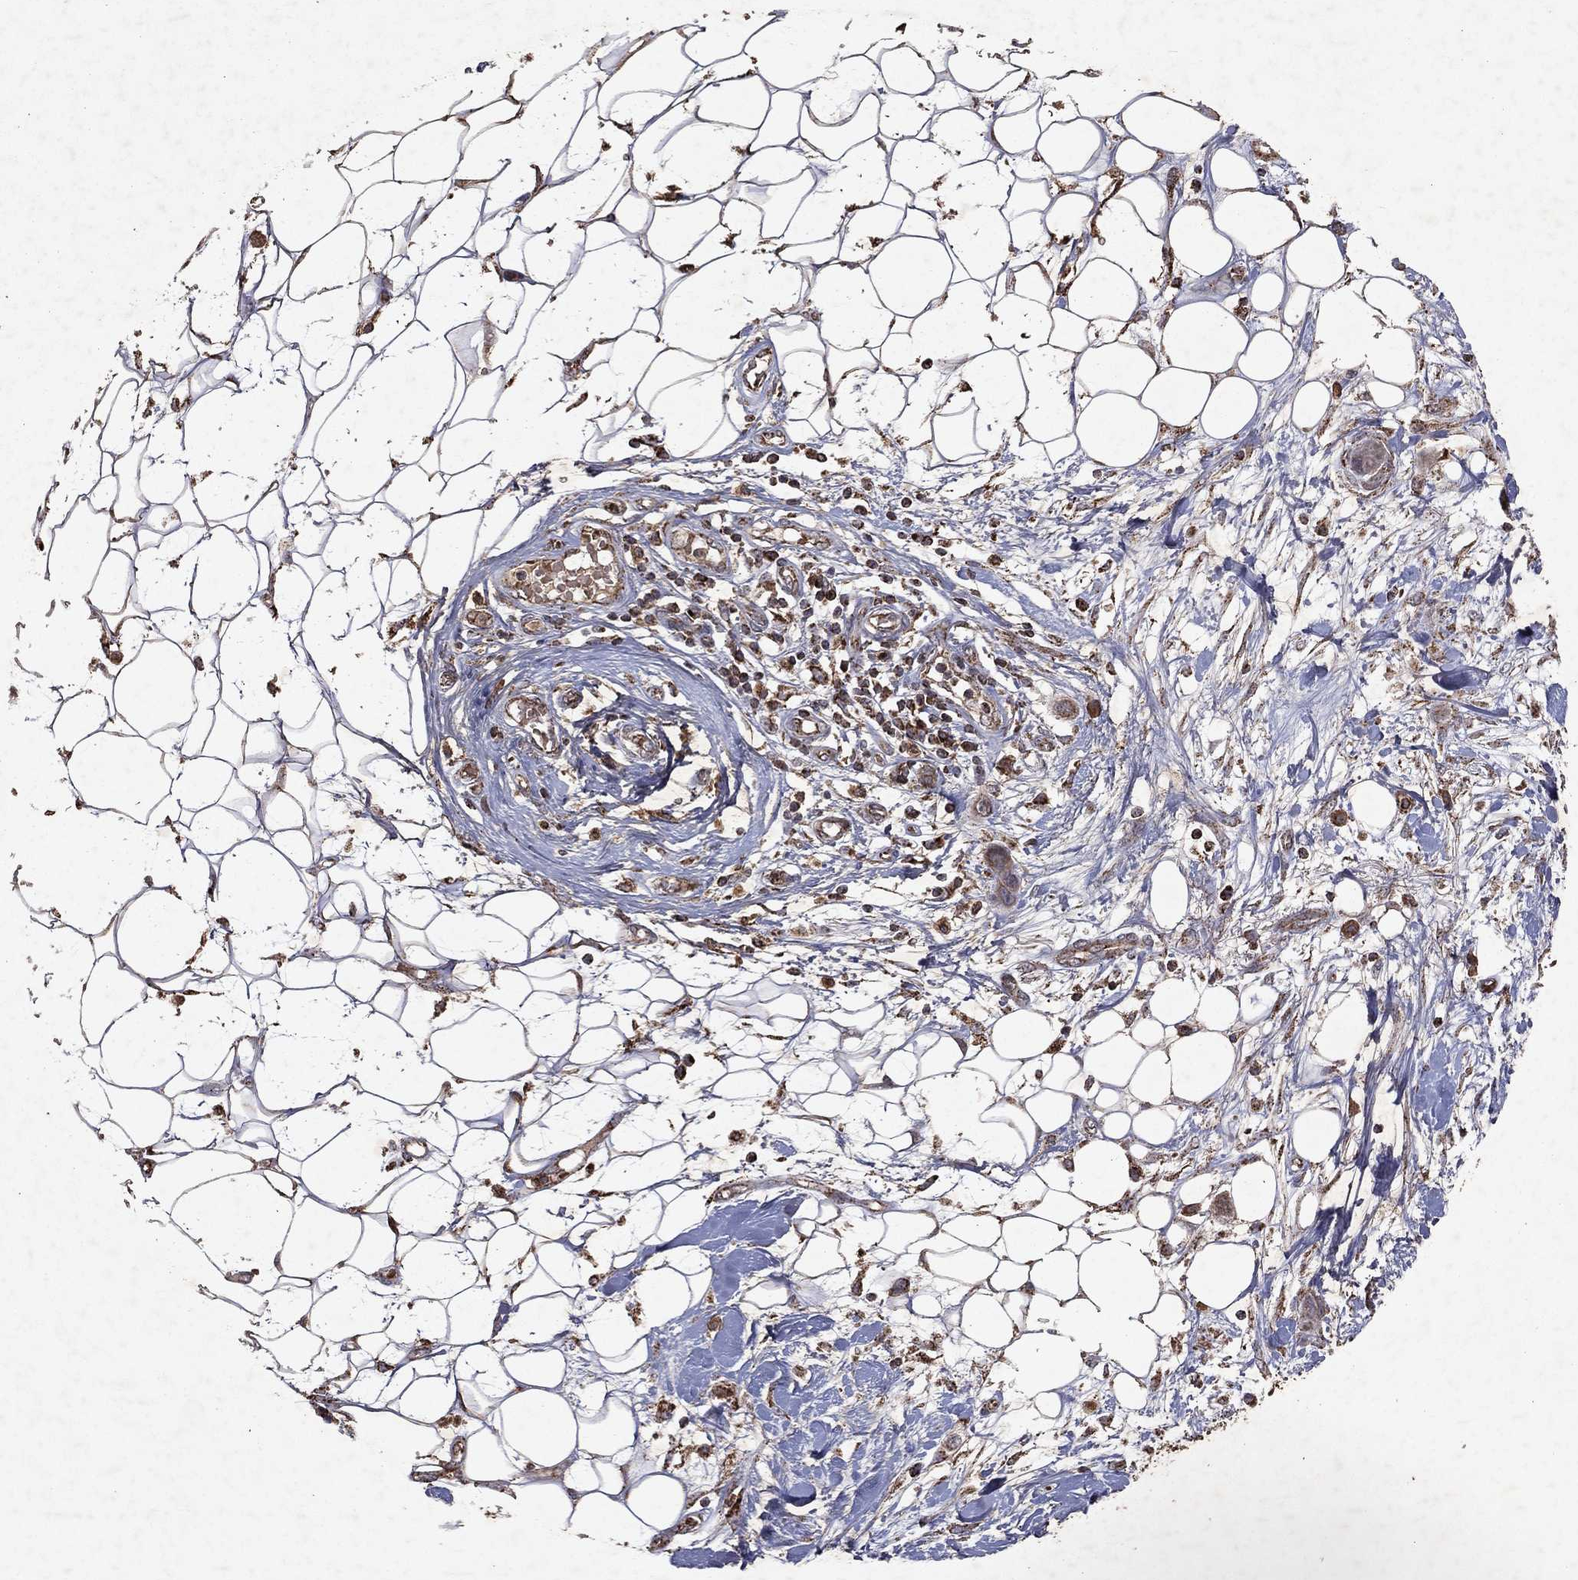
{"staining": {"intensity": "moderate", "quantity": "<25%", "location": "cytoplasmic/membranous"}, "tissue": "skin cancer", "cell_type": "Tumor cells", "image_type": "cancer", "snomed": [{"axis": "morphology", "description": "Squamous cell carcinoma, NOS"}, {"axis": "topography", "description": "Skin"}], "caption": "Protein expression analysis of human skin cancer reveals moderate cytoplasmic/membranous positivity in approximately <25% of tumor cells. (DAB (3,3'-diaminobenzidine) IHC with brightfield microscopy, high magnification).", "gene": "PYROXD2", "patient": {"sex": "male", "age": 79}}